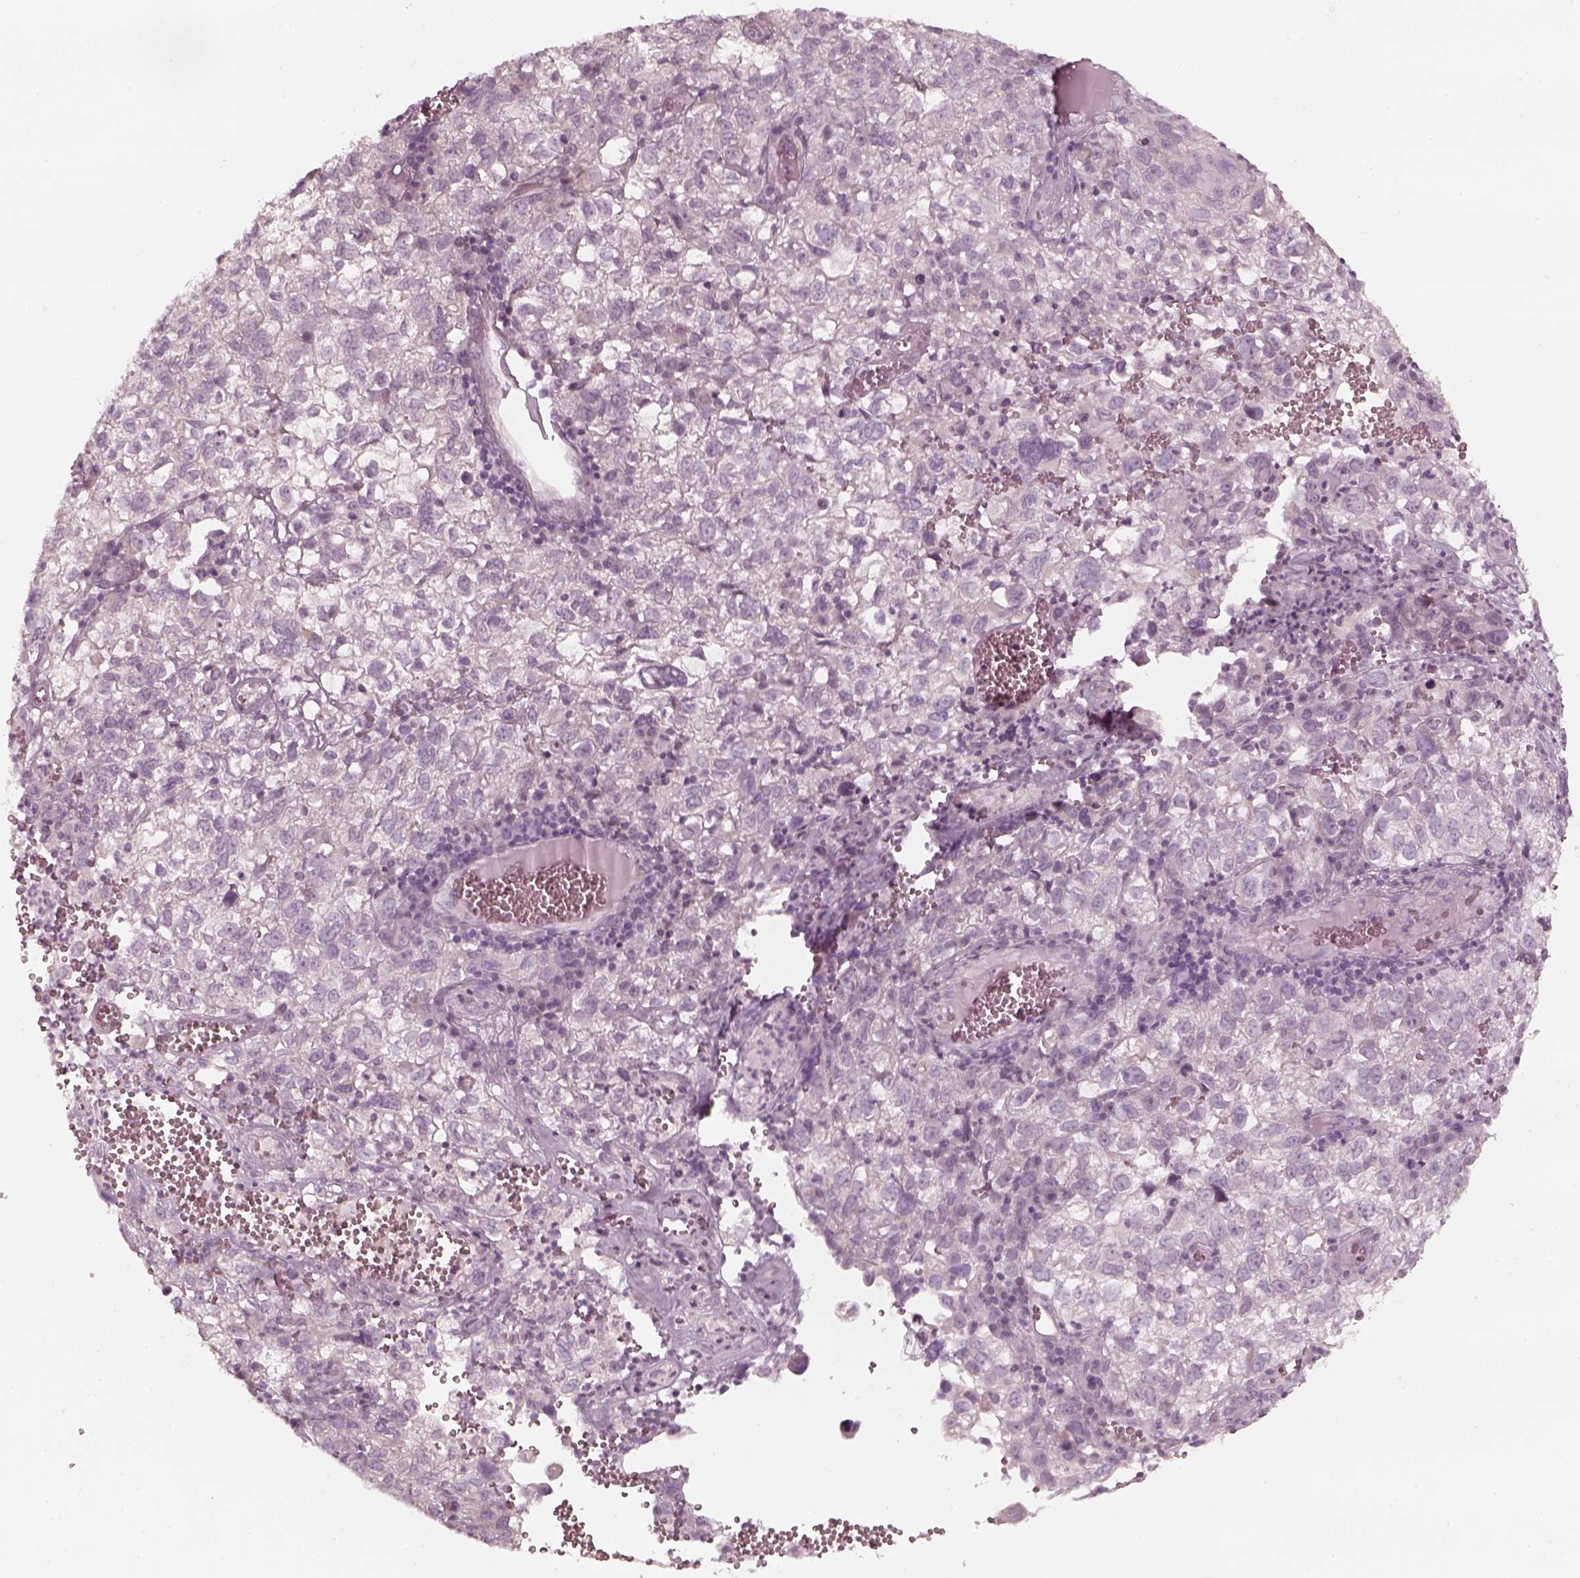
{"staining": {"intensity": "negative", "quantity": "none", "location": "none"}, "tissue": "cervical cancer", "cell_type": "Tumor cells", "image_type": "cancer", "snomed": [{"axis": "morphology", "description": "Squamous cell carcinoma, NOS"}, {"axis": "topography", "description": "Cervix"}], "caption": "There is no significant positivity in tumor cells of cervical squamous cell carcinoma. The staining was performed using DAB (3,3'-diaminobenzidine) to visualize the protein expression in brown, while the nuclei were stained in blue with hematoxylin (Magnification: 20x).", "gene": "PNMT", "patient": {"sex": "female", "age": 55}}